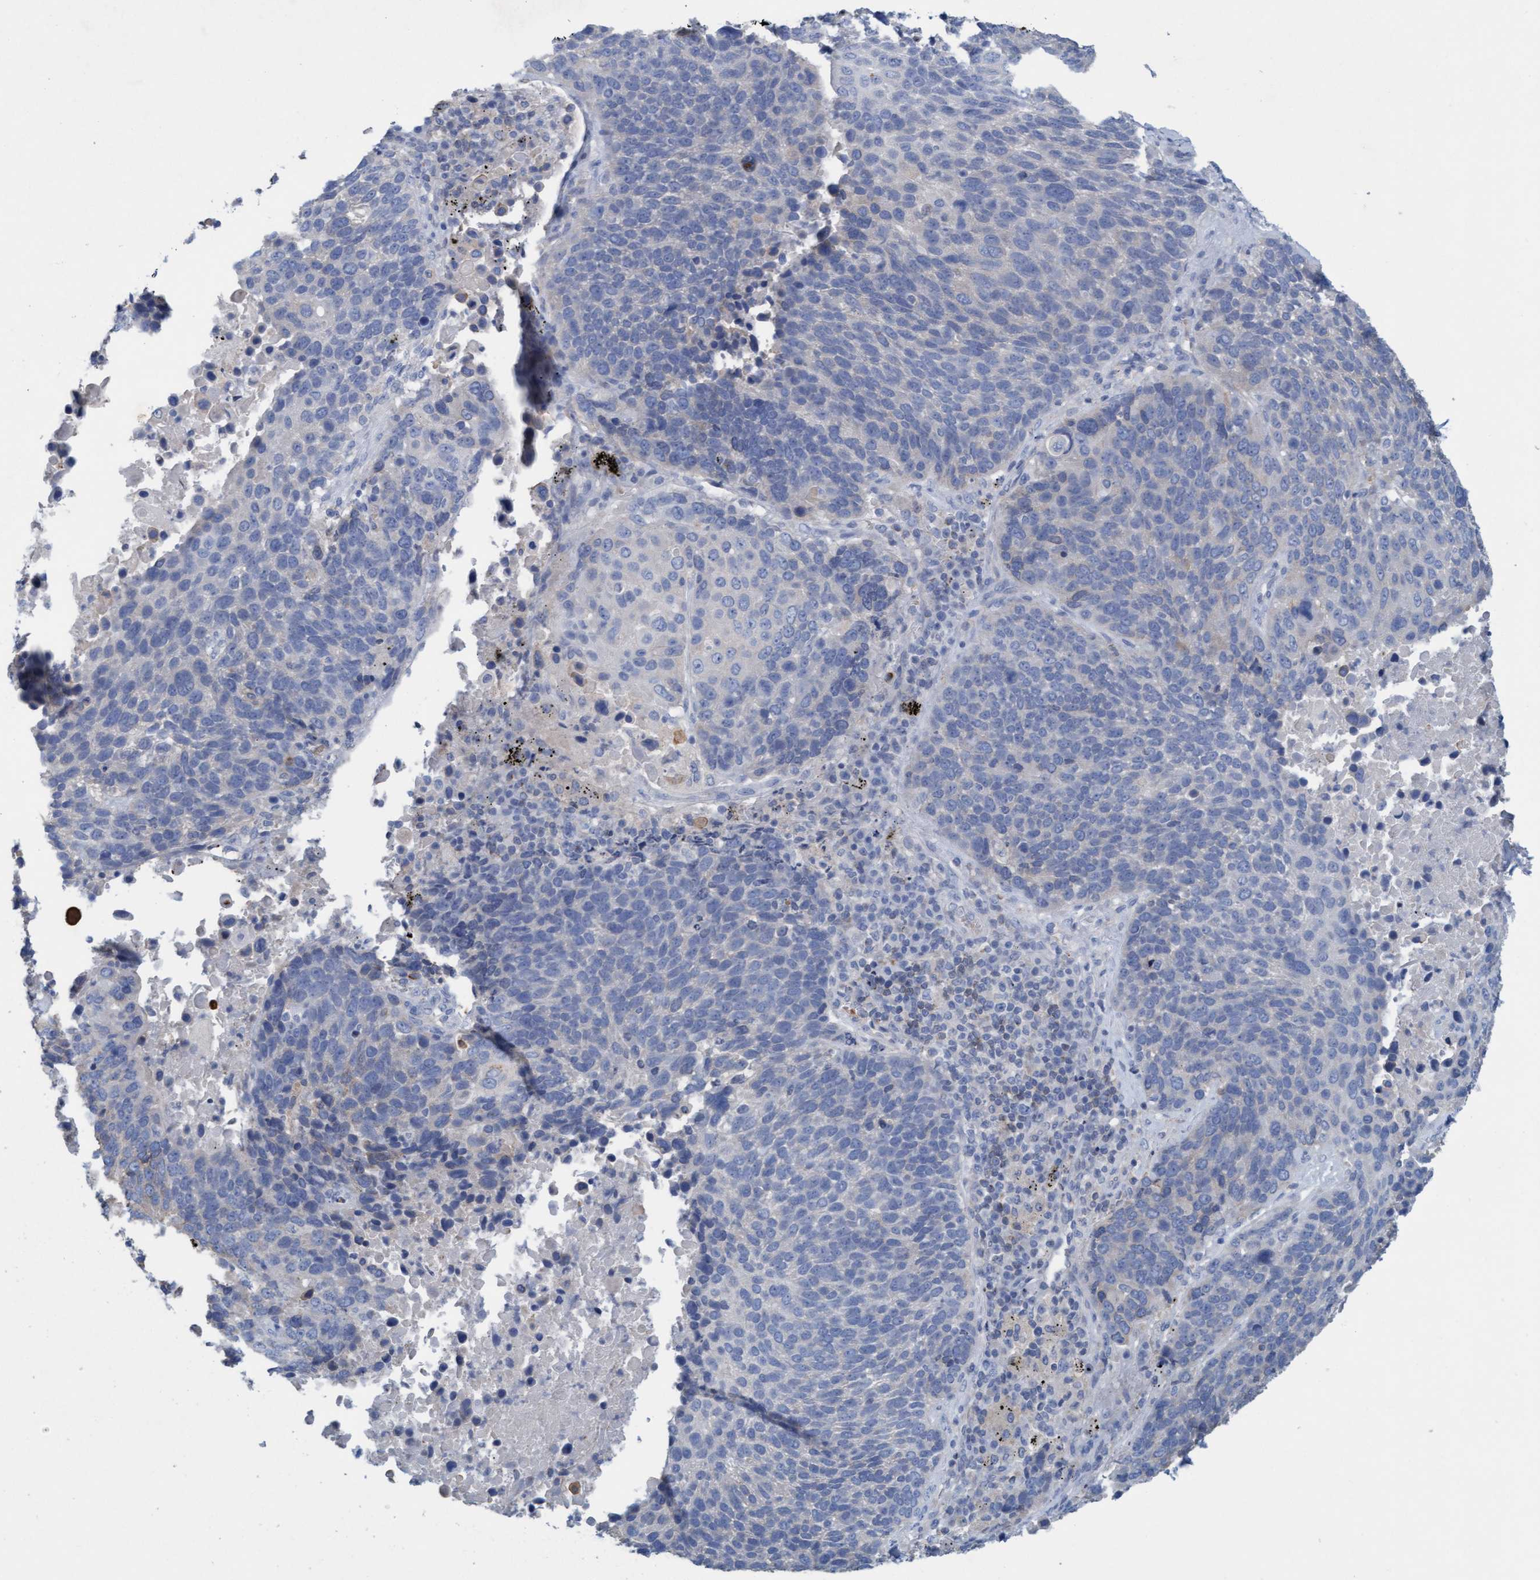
{"staining": {"intensity": "negative", "quantity": "none", "location": "none"}, "tissue": "lung cancer", "cell_type": "Tumor cells", "image_type": "cancer", "snomed": [{"axis": "morphology", "description": "Squamous cell carcinoma, NOS"}, {"axis": "topography", "description": "Lung"}], "caption": "Tumor cells show no significant protein expression in lung cancer (squamous cell carcinoma).", "gene": "SIGIRR", "patient": {"sex": "male", "age": 66}}